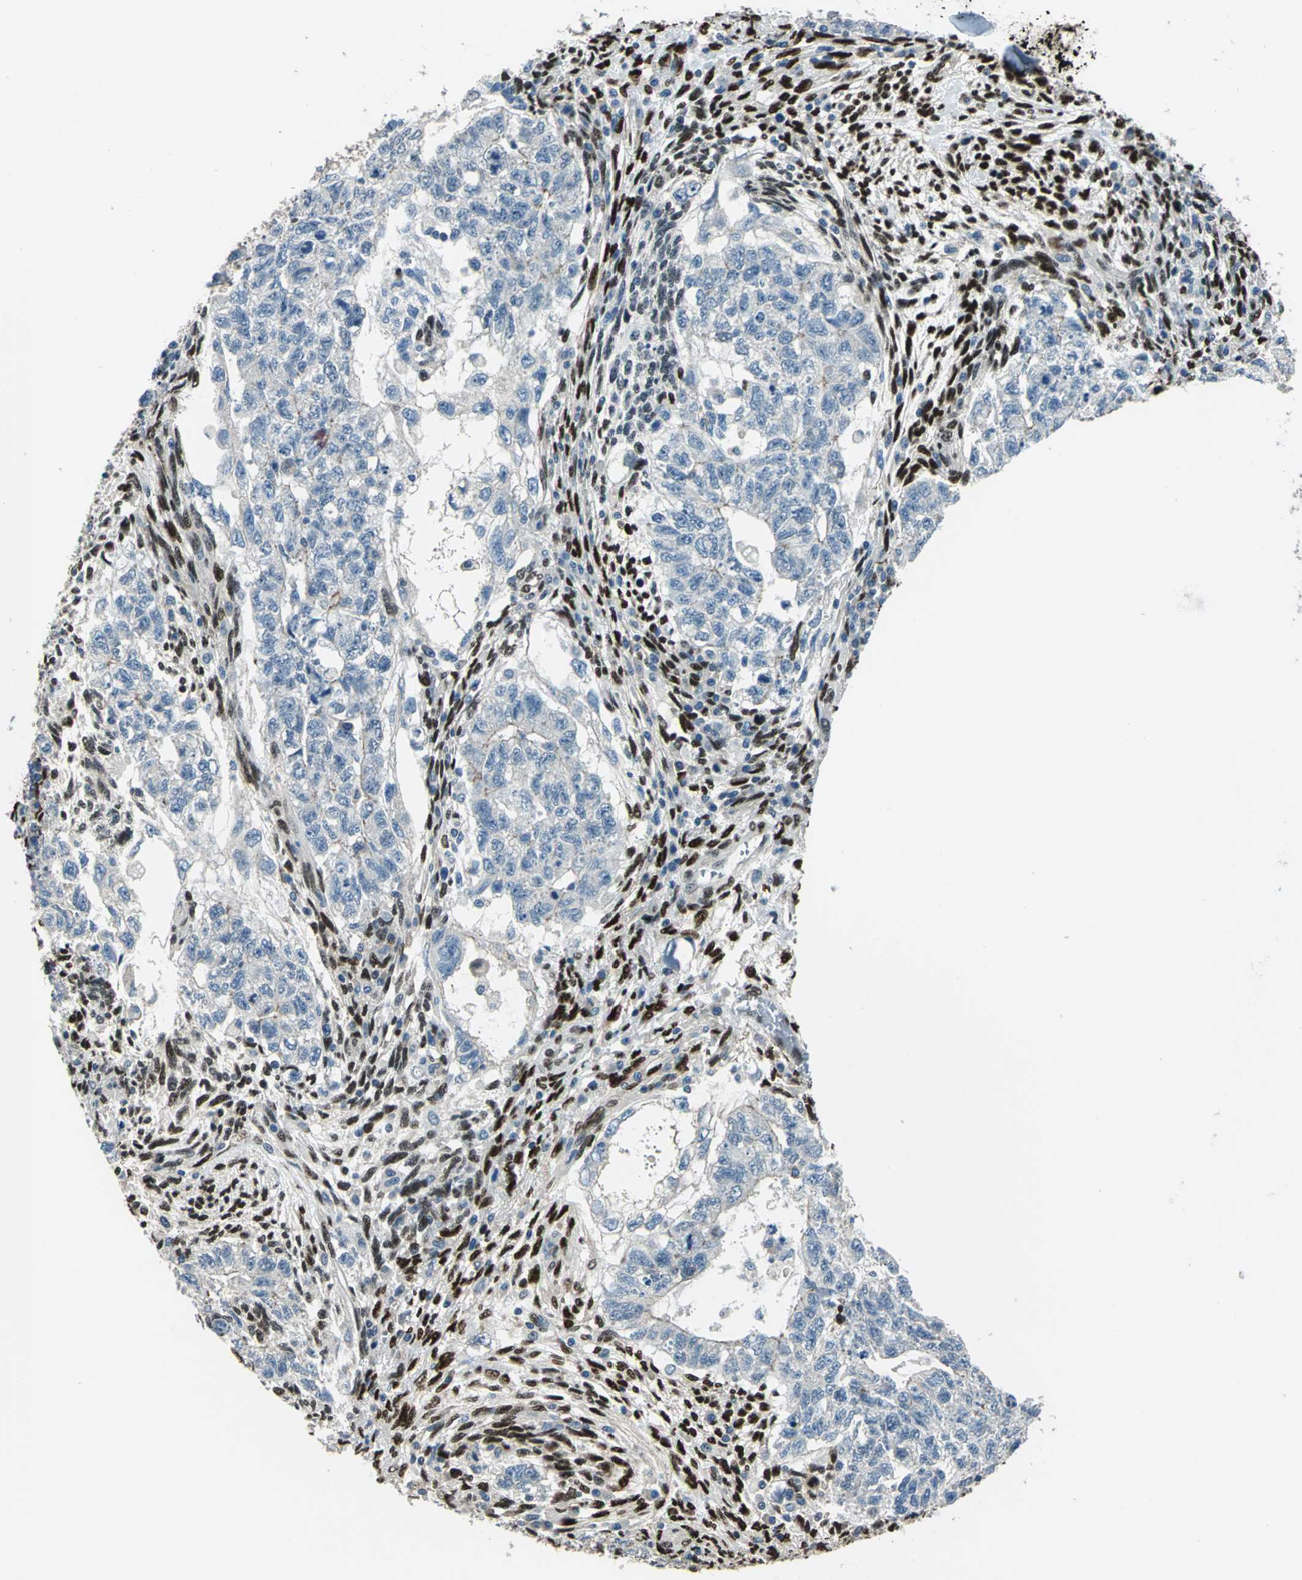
{"staining": {"intensity": "negative", "quantity": "none", "location": "none"}, "tissue": "testis cancer", "cell_type": "Tumor cells", "image_type": "cancer", "snomed": [{"axis": "morphology", "description": "Normal tissue, NOS"}, {"axis": "morphology", "description": "Carcinoma, Embryonal, NOS"}, {"axis": "topography", "description": "Testis"}], "caption": "Tumor cells show no significant protein positivity in testis embryonal carcinoma.", "gene": "NFIA", "patient": {"sex": "male", "age": 36}}